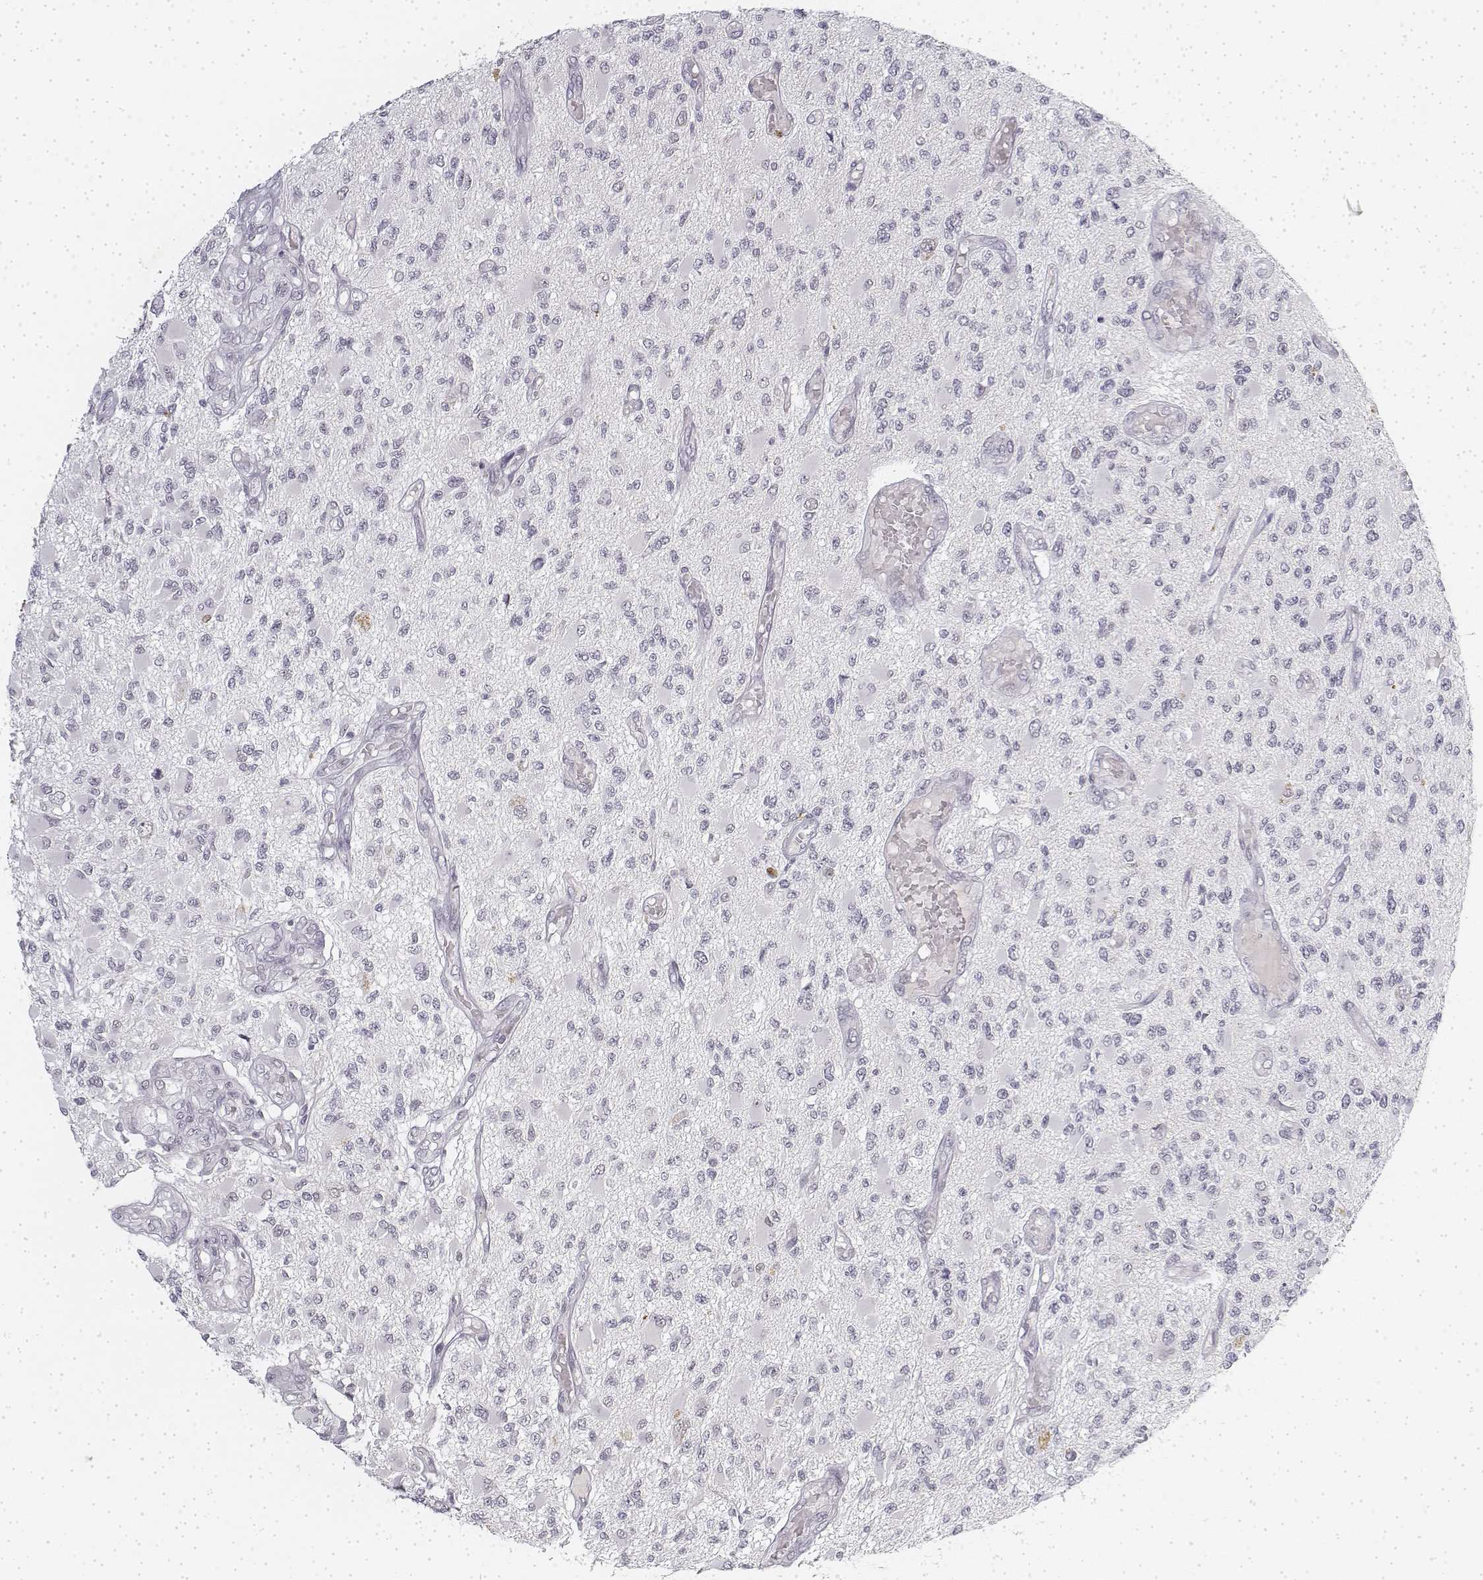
{"staining": {"intensity": "negative", "quantity": "none", "location": "none"}, "tissue": "glioma", "cell_type": "Tumor cells", "image_type": "cancer", "snomed": [{"axis": "morphology", "description": "Glioma, malignant, High grade"}, {"axis": "topography", "description": "Brain"}], "caption": "Immunohistochemistry of human glioma displays no expression in tumor cells. The staining is performed using DAB (3,3'-diaminobenzidine) brown chromogen with nuclei counter-stained in using hematoxylin.", "gene": "KRT84", "patient": {"sex": "female", "age": 63}}